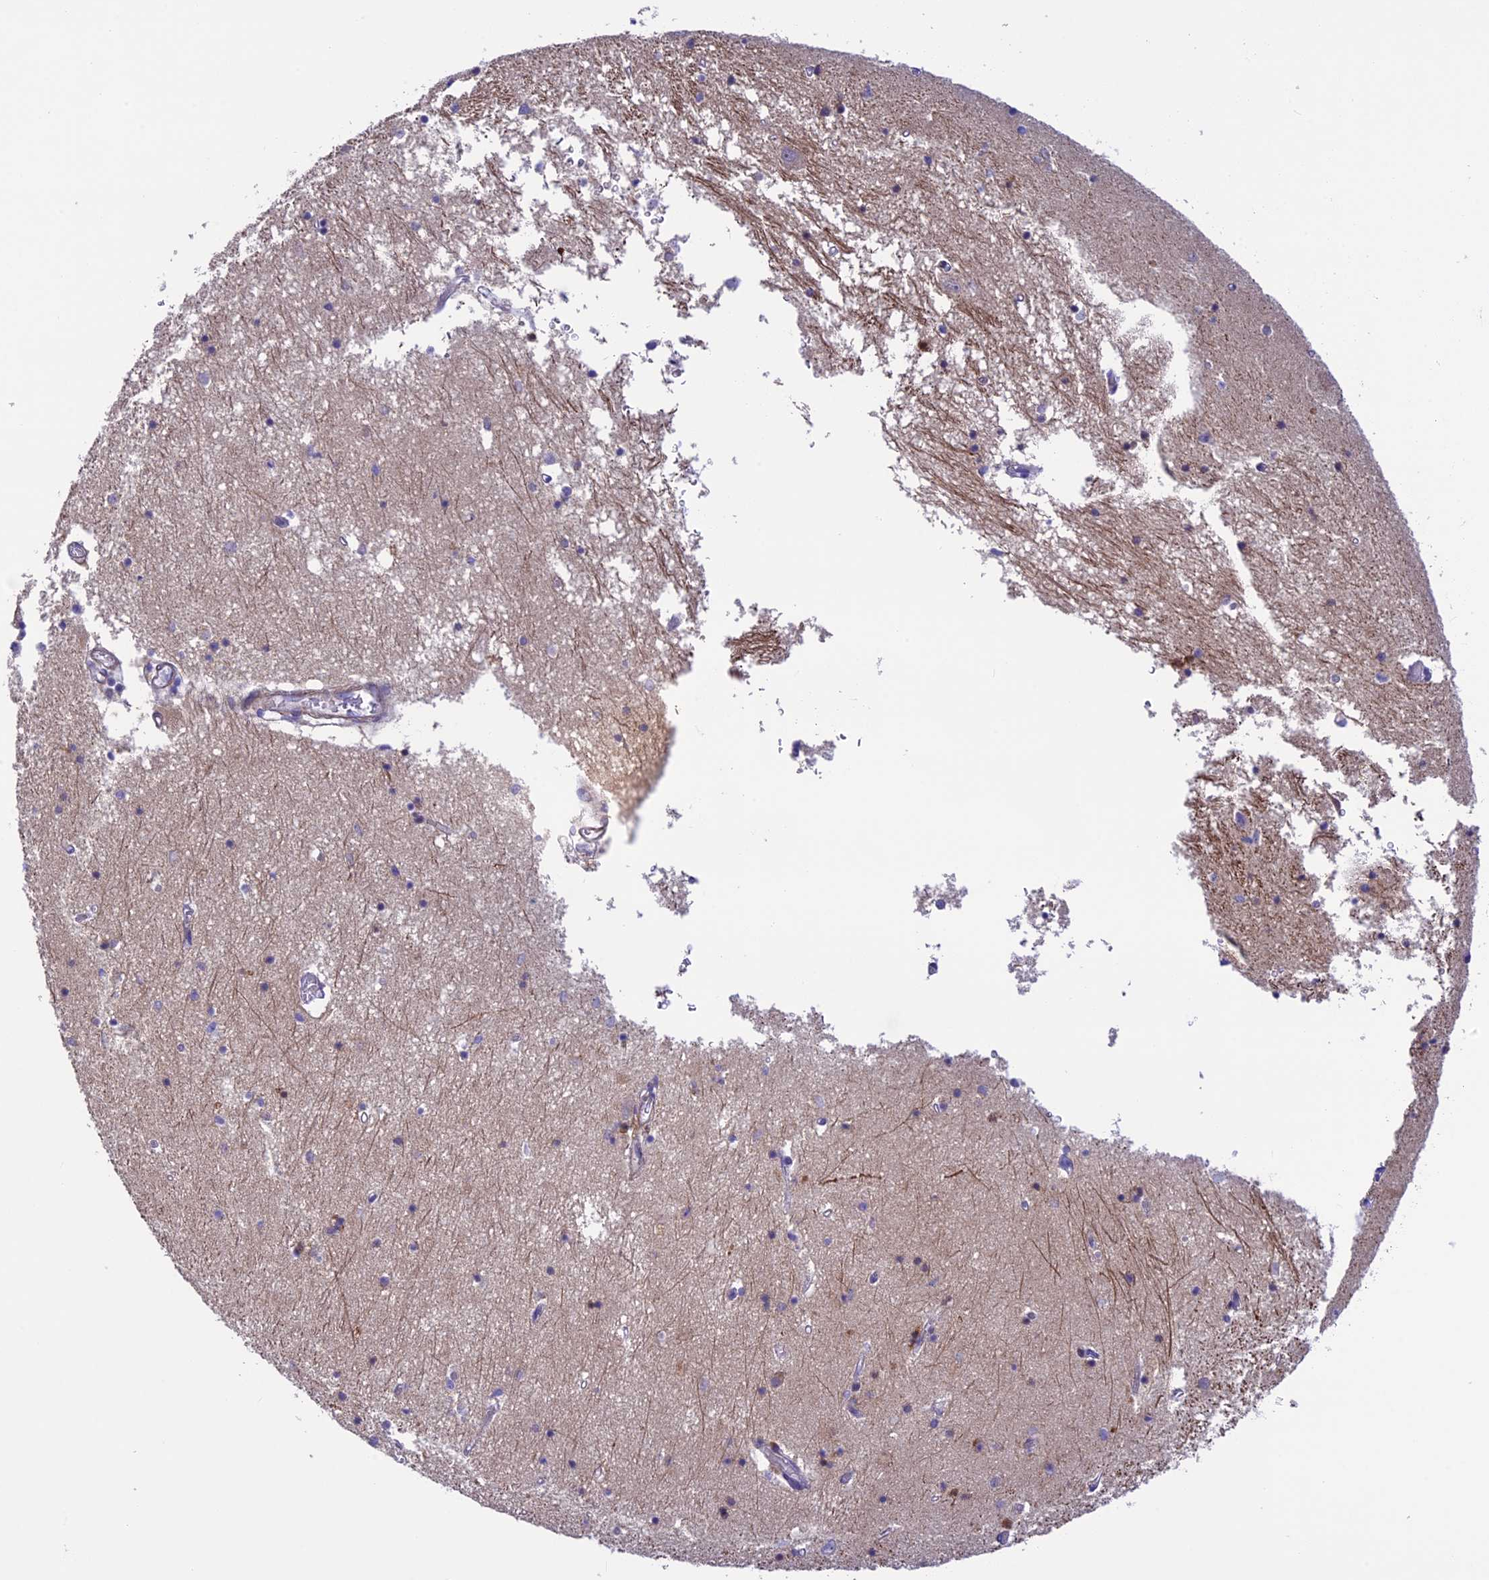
{"staining": {"intensity": "negative", "quantity": "none", "location": "none"}, "tissue": "hippocampus", "cell_type": "Glial cells", "image_type": "normal", "snomed": [{"axis": "morphology", "description": "Normal tissue, NOS"}, {"axis": "topography", "description": "Hippocampus"}], "caption": "Immunohistochemistry (IHC) image of benign human hippocampus stained for a protein (brown), which displays no expression in glial cells.", "gene": "IGSF6", "patient": {"sex": "male", "age": 70}}